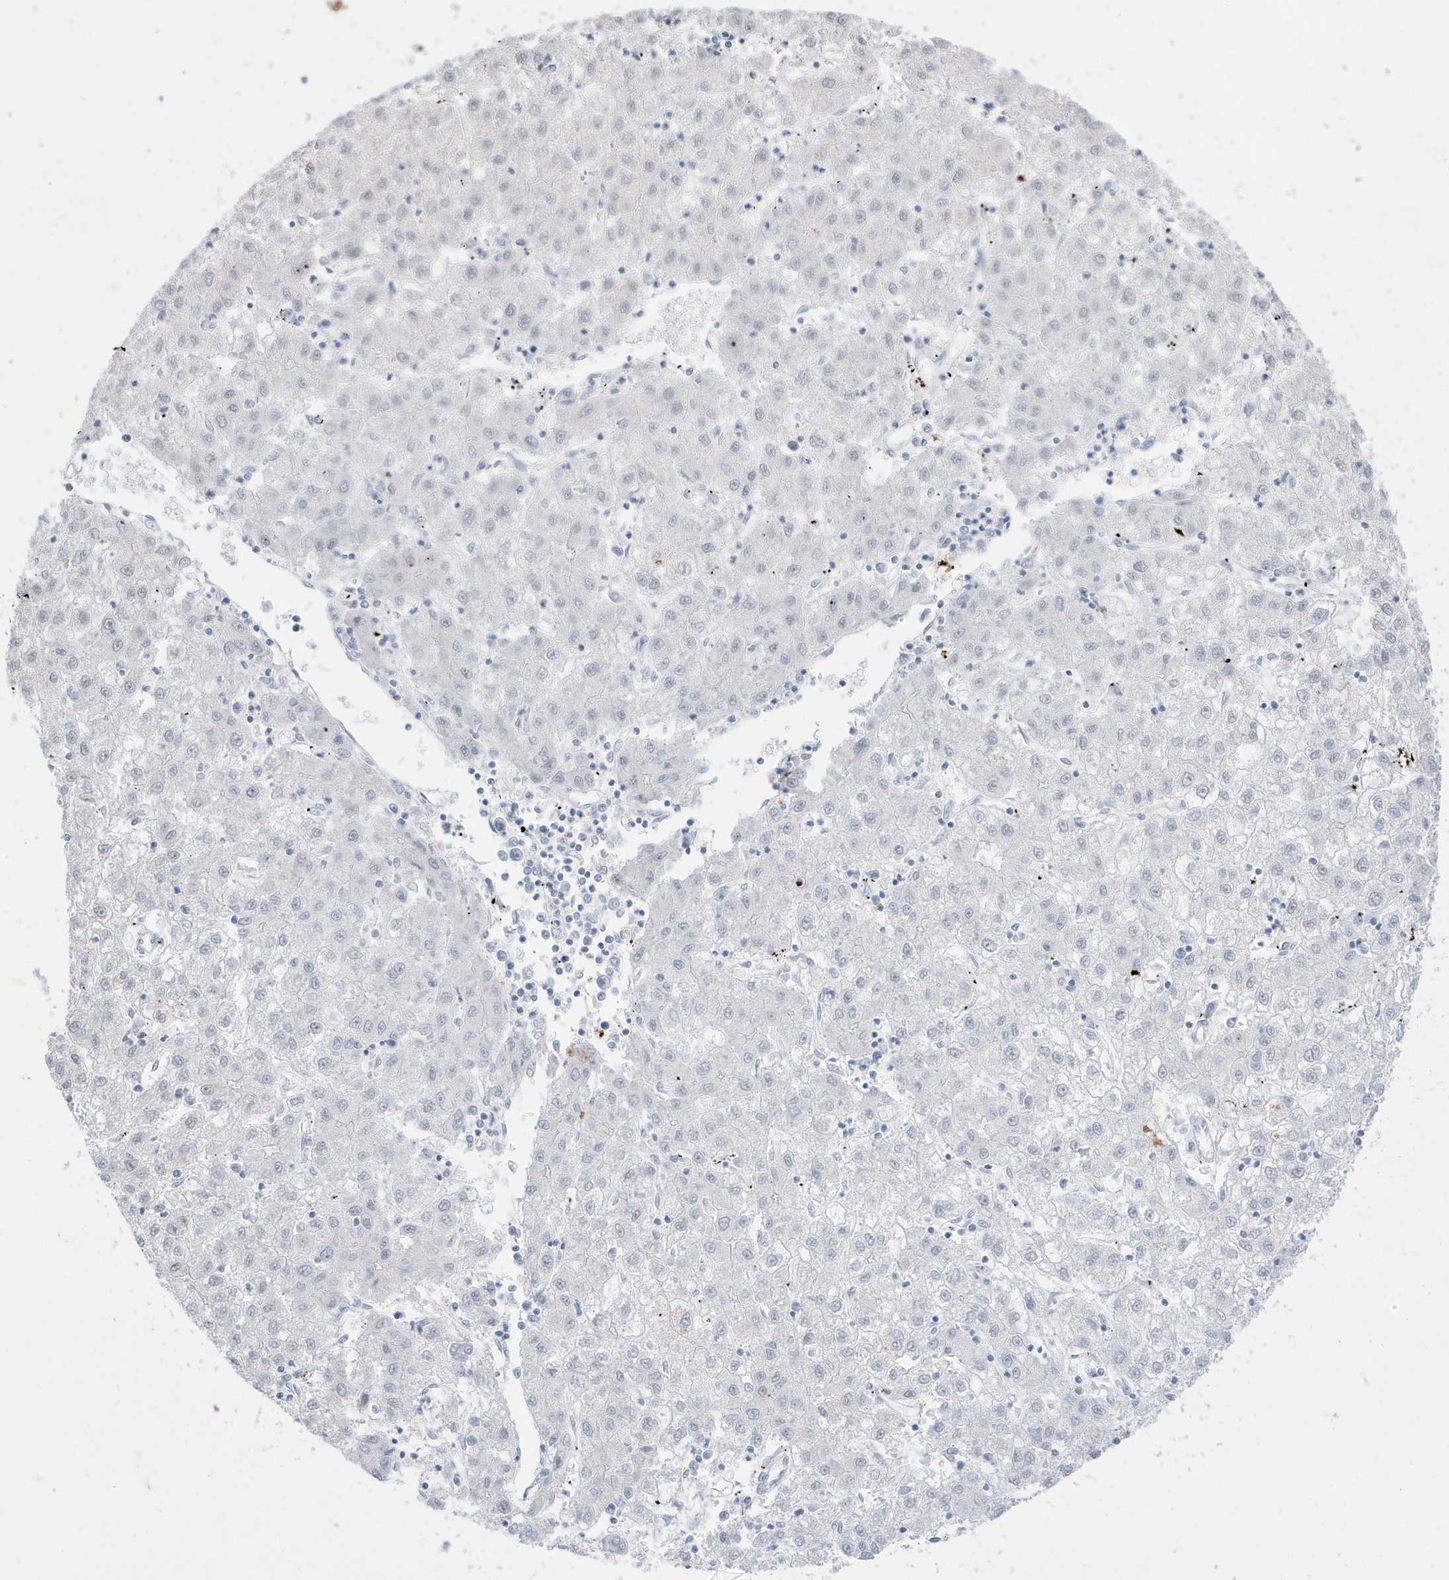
{"staining": {"intensity": "negative", "quantity": "none", "location": "none"}, "tissue": "liver cancer", "cell_type": "Tumor cells", "image_type": "cancer", "snomed": [{"axis": "morphology", "description": "Carcinoma, Hepatocellular, NOS"}, {"axis": "topography", "description": "Liver"}], "caption": "Tumor cells are negative for protein expression in human liver cancer.", "gene": "FNDC1", "patient": {"sex": "male", "age": 72}}